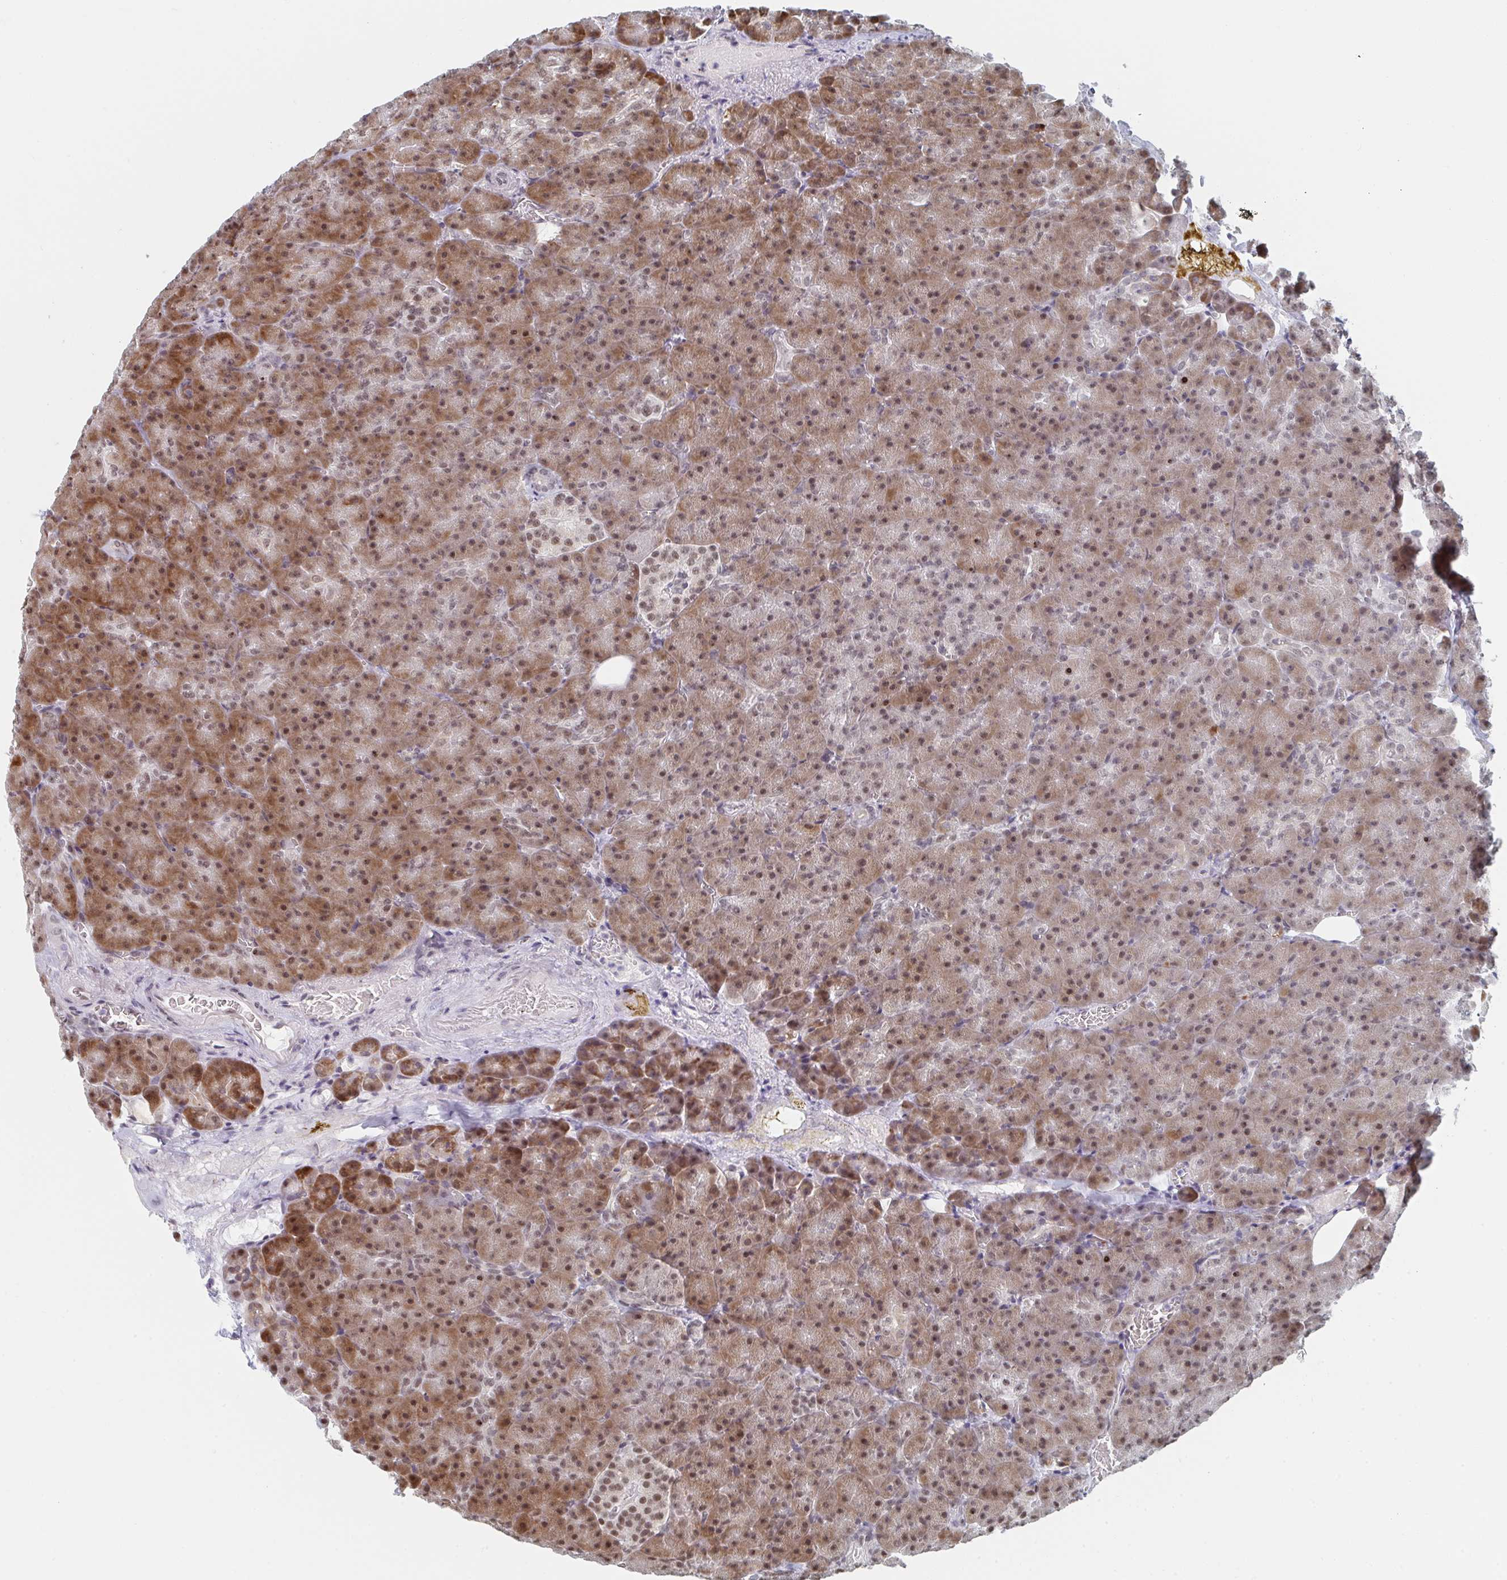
{"staining": {"intensity": "moderate", "quantity": ">75%", "location": "cytoplasmic/membranous,nuclear"}, "tissue": "pancreas", "cell_type": "Exocrine glandular cells", "image_type": "normal", "snomed": [{"axis": "morphology", "description": "Normal tissue, NOS"}, {"axis": "topography", "description": "Pancreas"}], "caption": "An IHC histopathology image of benign tissue is shown. Protein staining in brown shows moderate cytoplasmic/membranous,nuclear positivity in pancreas within exocrine glandular cells. The staining is performed using DAB (3,3'-diaminobenzidine) brown chromogen to label protein expression. The nuclei are counter-stained blue using hematoxylin.", "gene": "MBNL1", "patient": {"sex": "female", "age": 74}}